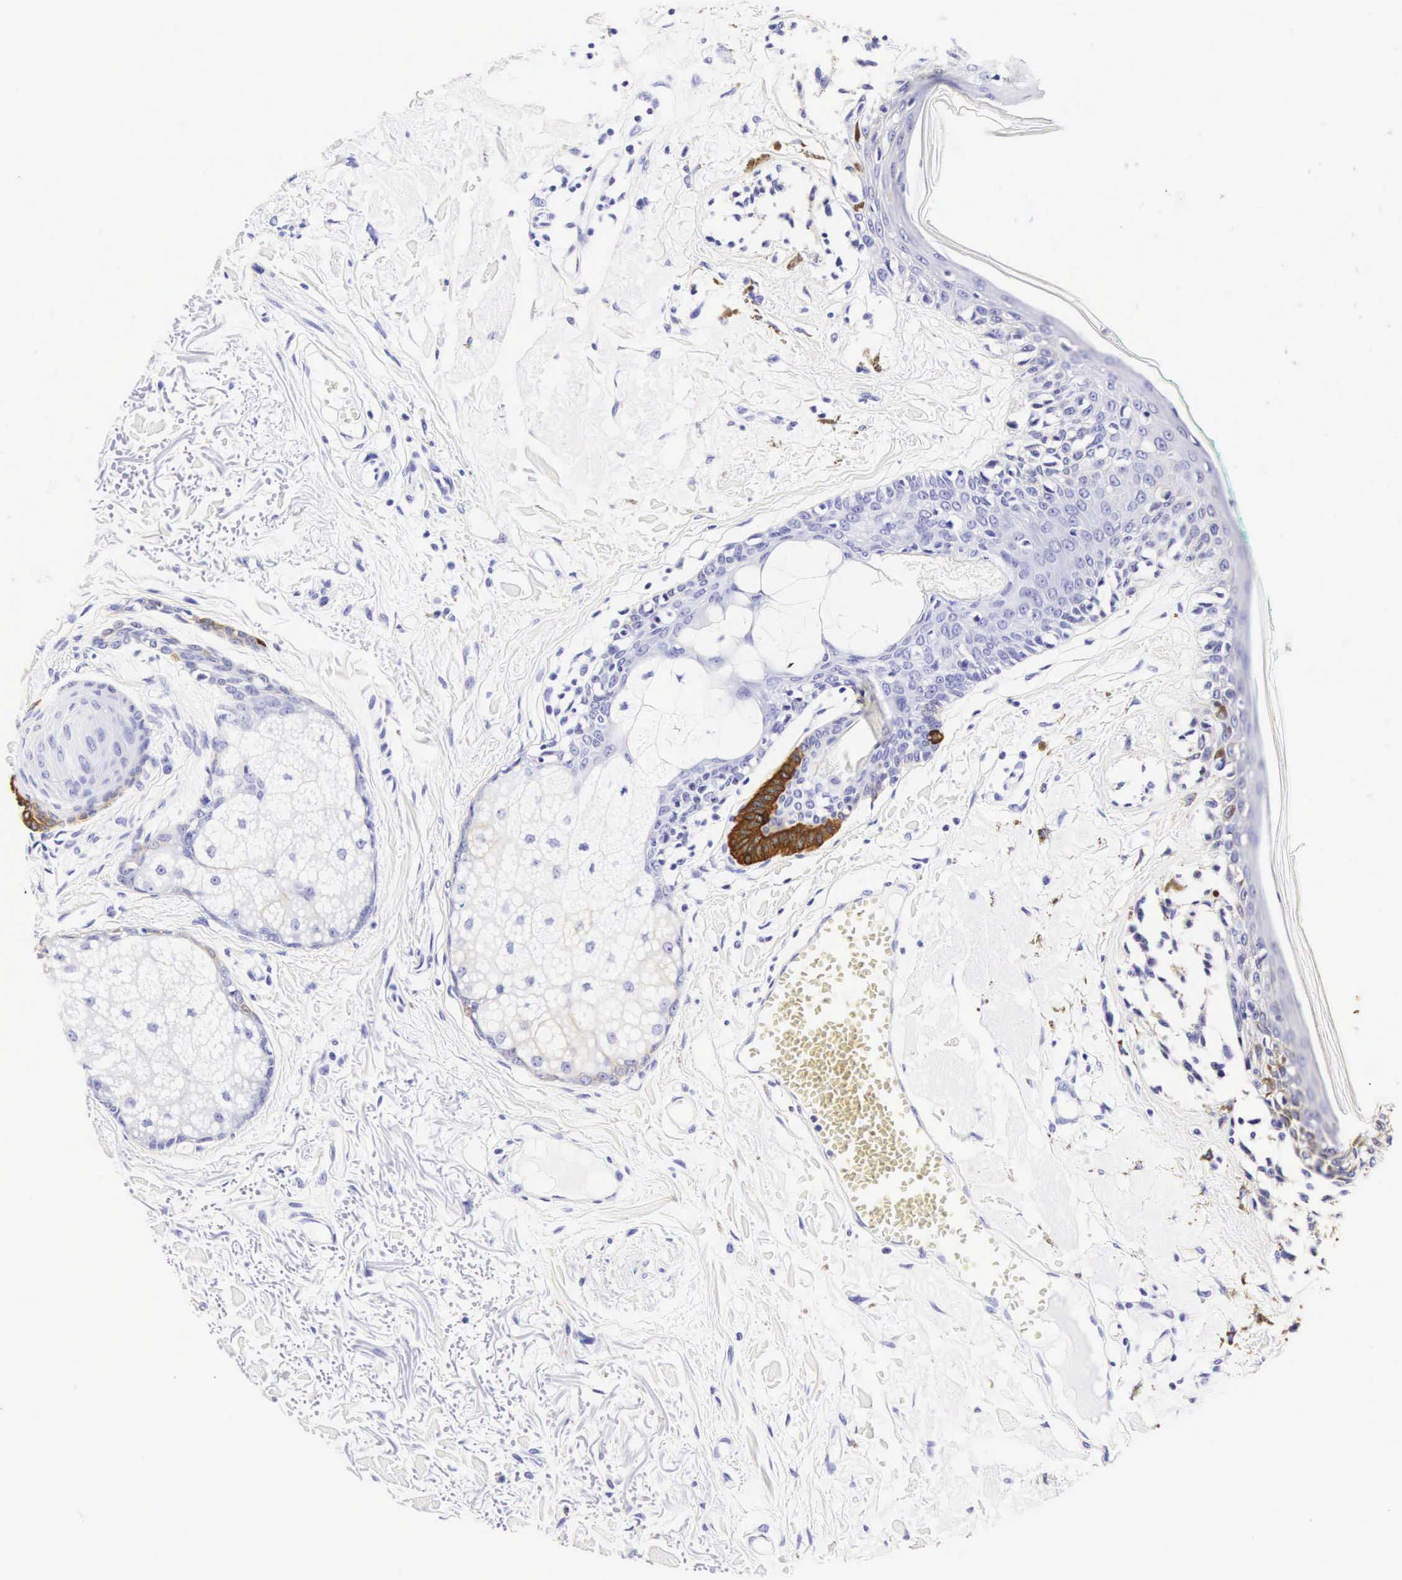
{"staining": {"intensity": "negative", "quantity": "none", "location": "none"}, "tissue": "melanoma", "cell_type": "Tumor cells", "image_type": "cancer", "snomed": [{"axis": "morphology", "description": "Malignant melanoma, NOS"}, {"axis": "topography", "description": "Skin"}], "caption": "A micrograph of malignant melanoma stained for a protein reveals no brown staining in tumor cells. (Brightfield microscopy of DAB (3,3'-diaminobenzidine) IHC at high magnification).", "gene": "KRT18", "patient": {"sex": "male", "age": 80}}